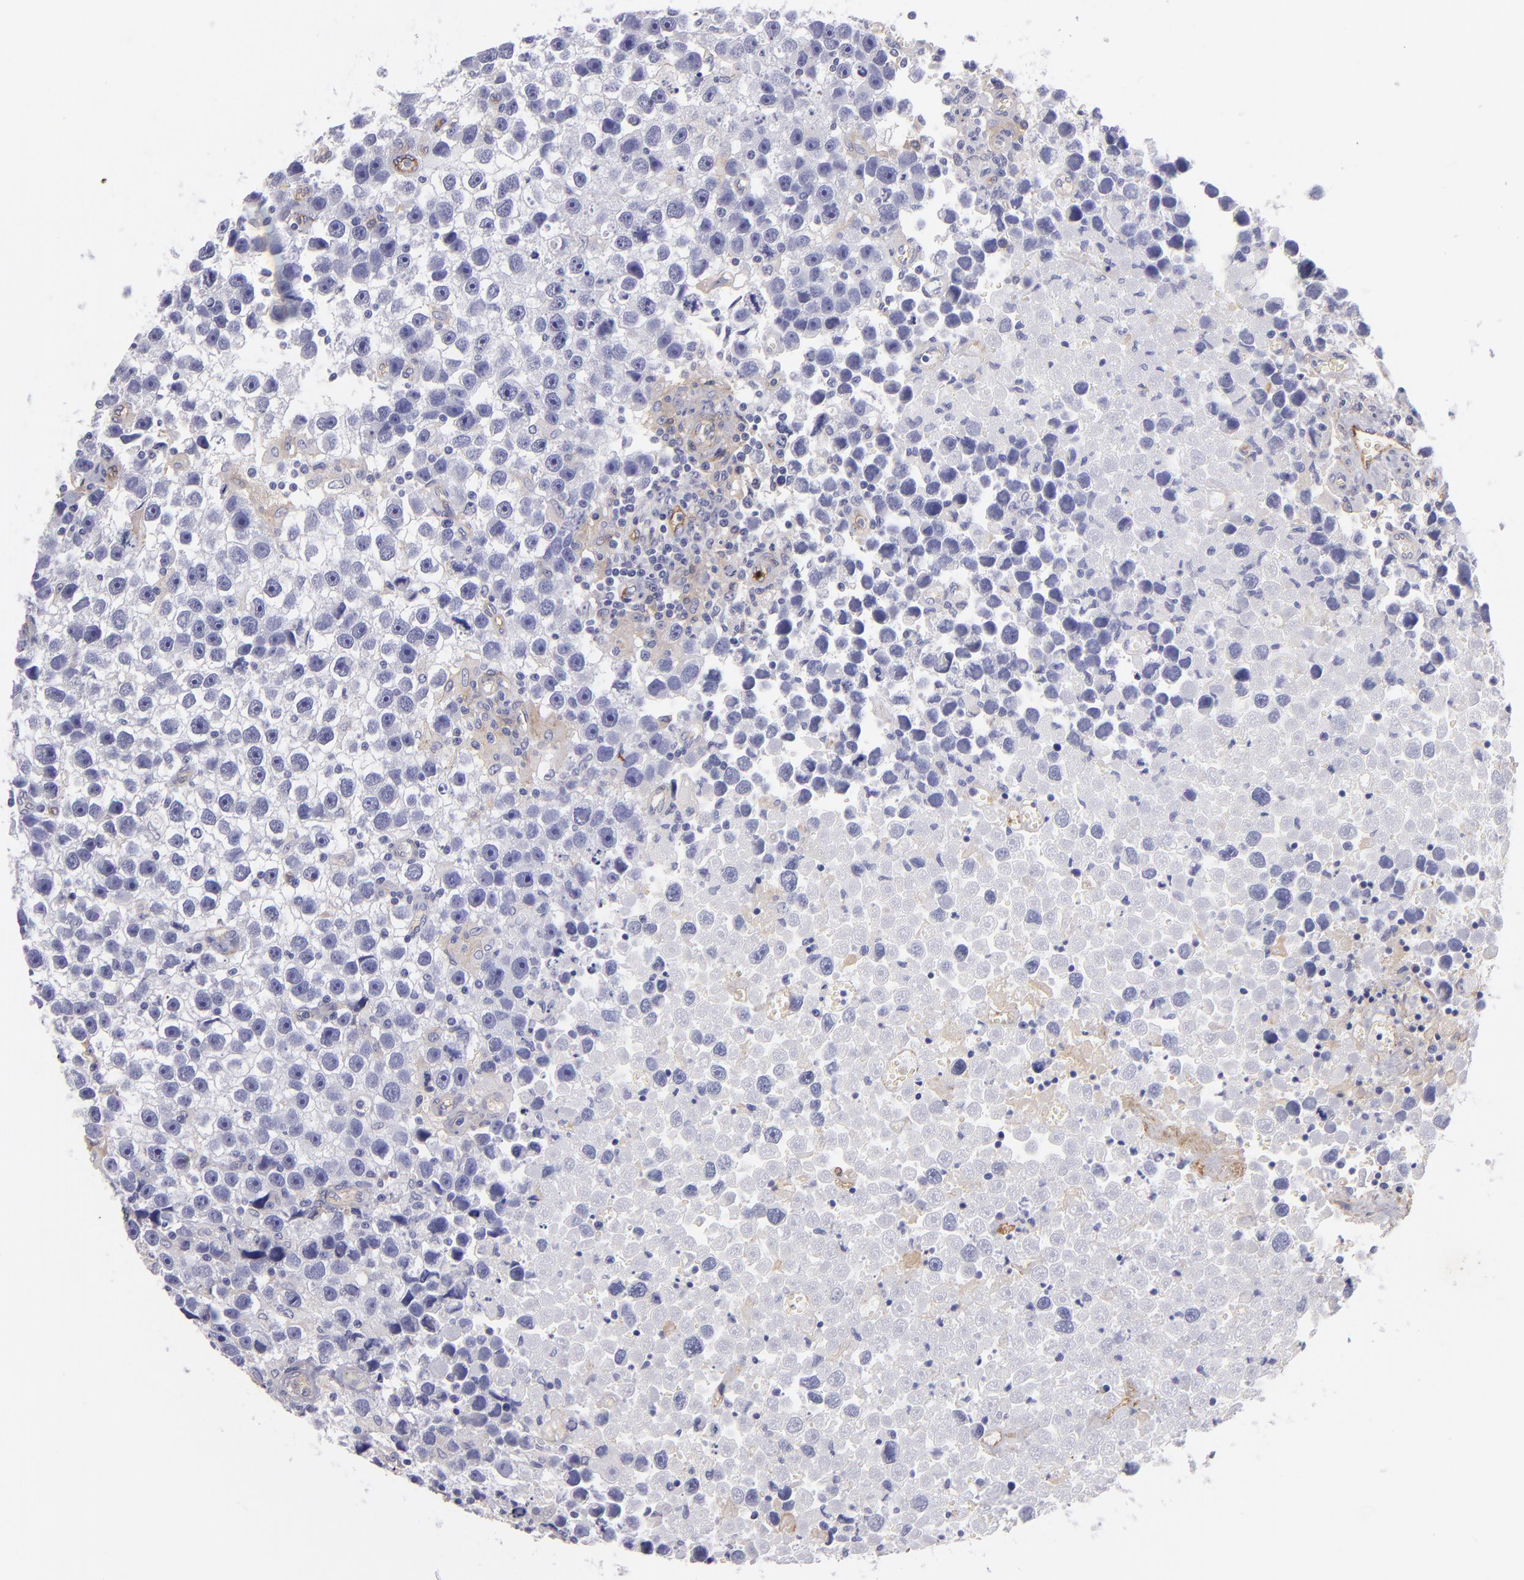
{"staining": {"intensity": "negative", "quantity": "none", "location": "none"}, "tissue": "testis cancer", "cell_type": "Tumor cells", "image_type": "cancer", "snomed": [{"axis": "morphology", "description": "Seminoma, NOS"}, {"axis": "topography", "description": "Testis"}], "caption": "IHC of seminoma (testis) shows no positivity in tumor cells. (IHC, brightfield microscopy, high magnification).", "gene": "ENTPD1", "patient": {"sex": "male", "age": 43}}